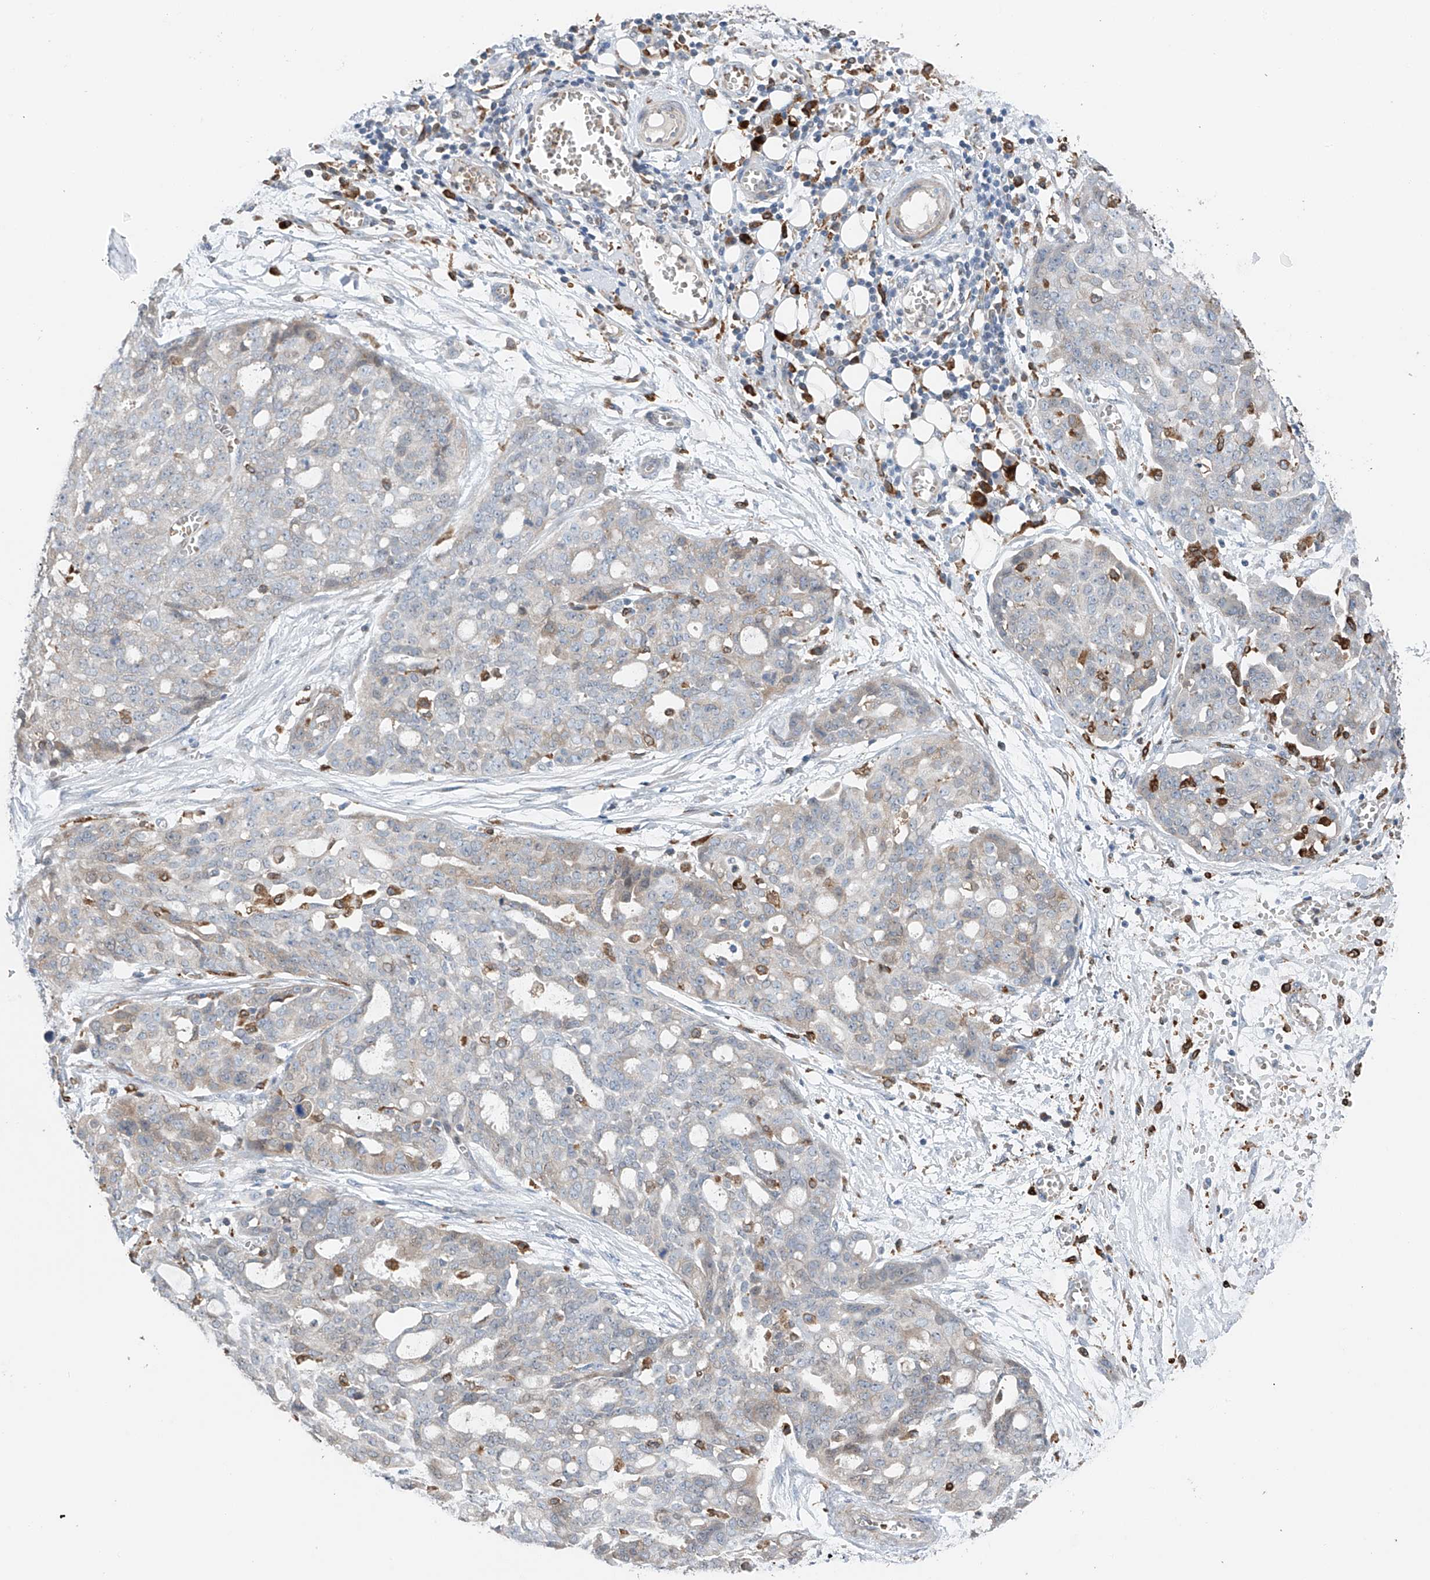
{"staining": {"intensity": "negative", "quantity": "none", "location": "none"}, "tissue": "ovarian cancer", "cell_type": "Tumor cells", "image_type": "cancer", "snomed": [{"axis": "morphology", "description": "Cystadenocarcinoma, serous, NOS"}, {"axis": "topography", "description": "Soft tissue"}, {"axis": "topography", "description": "Ovary"}], "caption": "DAB (3,3'-diaminobenzidine) immunohistochemical staining of human ovarian cancer (serous cystadenocarcinoma) reveals no significant staining in tumor cells. The staining was performed using DAB to visualize the protein expression in brown, while the nuclei were stained in blue with hematoxylin (Magnification: 20x).", "gene": "TBXAS1", "patient": {"sex": "female", "age": 57}}